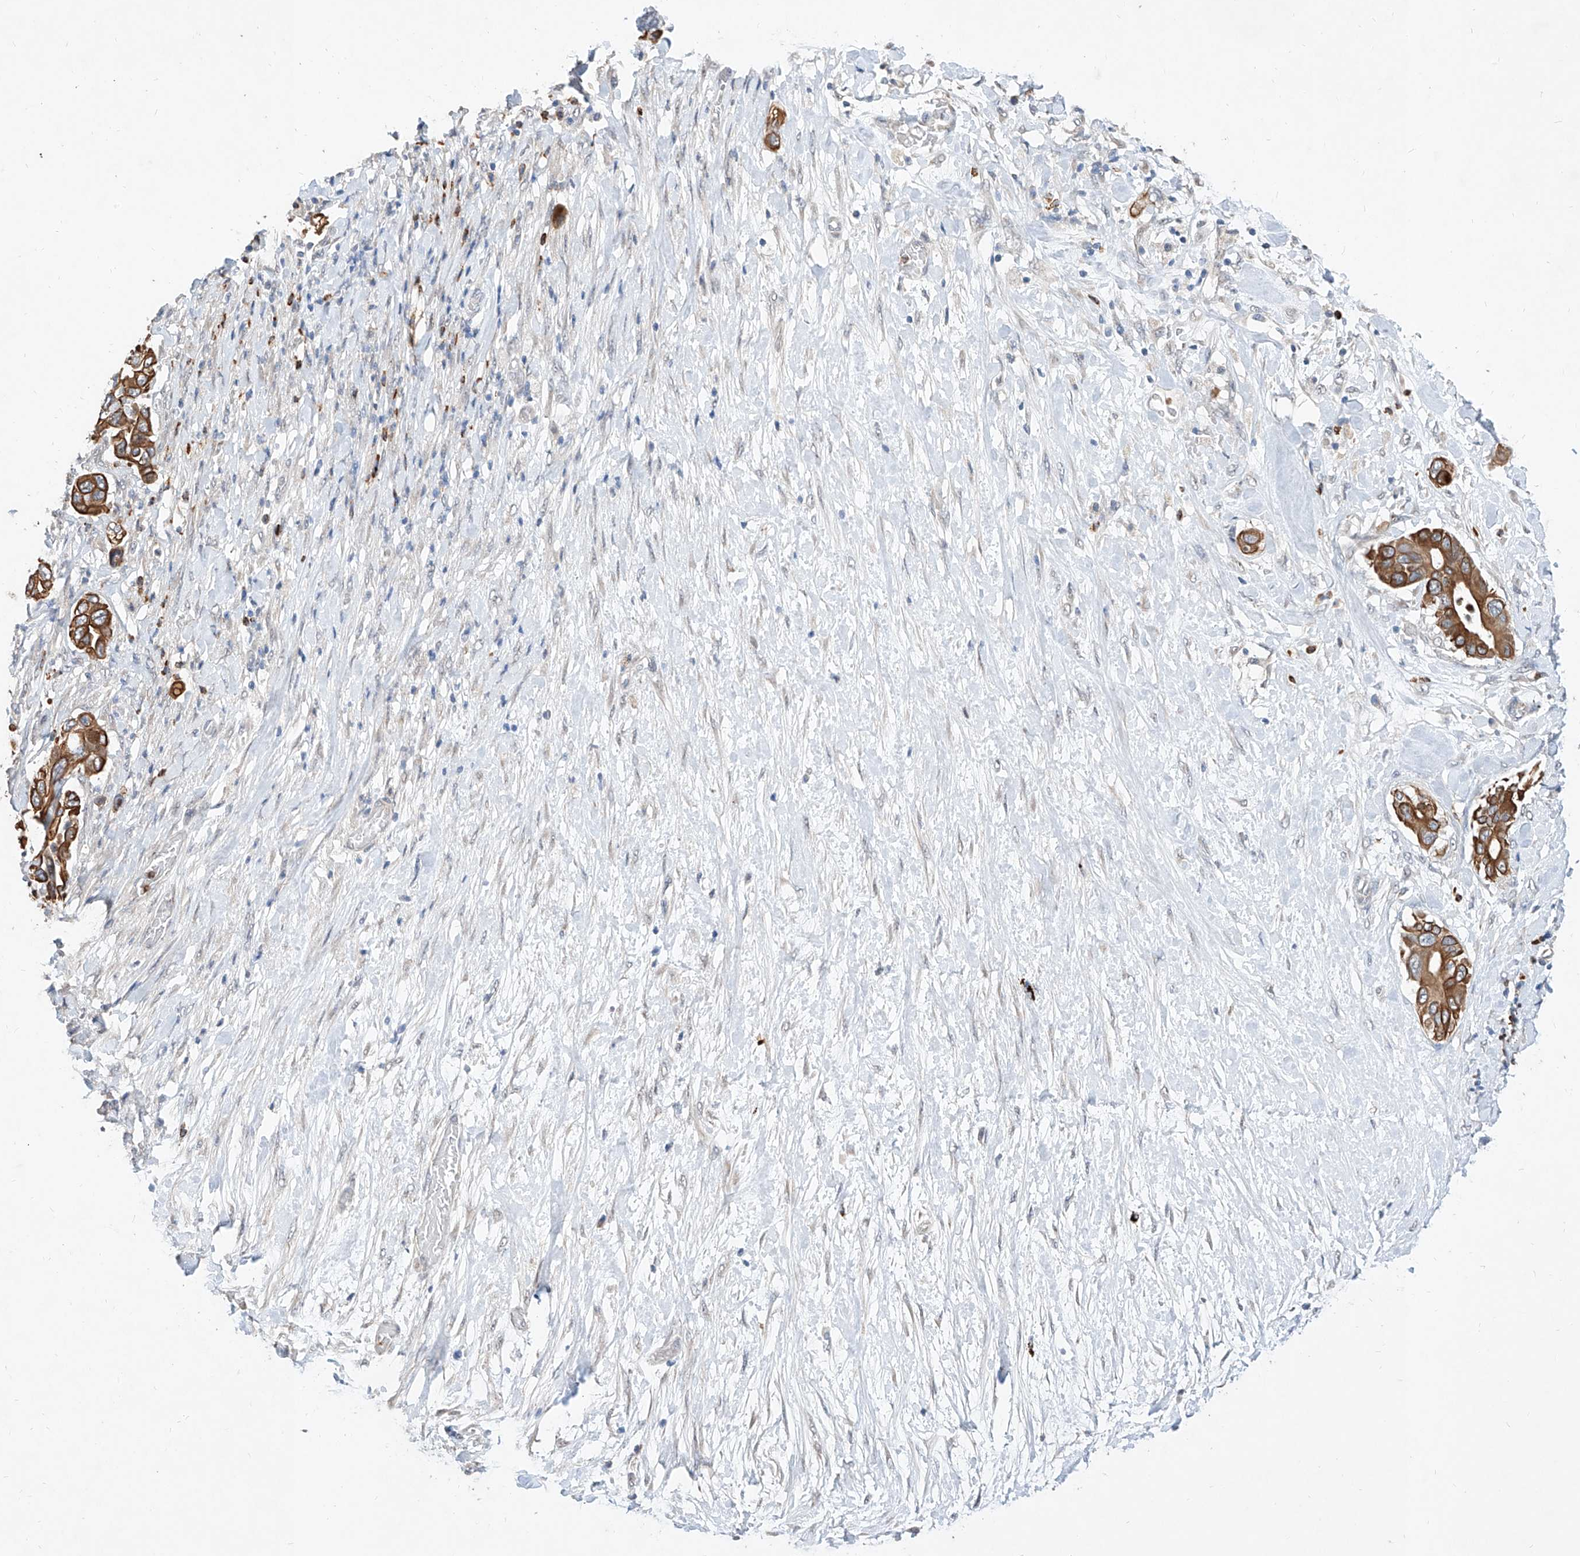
{"staining": {"intensity": "strong", "quantity": ">75%", "location": "cytoplasmic/membranous"}, "tissue": "pancreatic cancer", "cell_type": "Tumor cells", "image_type": "cancer", "snomed": [{"axis": "morphology", "description": "Adenocarcinoma, NOS"}, {"axis": "topography", "description": "Pancreas"}], "caption": "Immunohistochemistry (IHC) image of neoplastic tissue: human adenocarcinoma (pancreatic) stained using IHC shows high levels of strong protein expression localized specifically in the cytoplasmic/membranous of tumor cells, appearing as a cytoplasmic/membranous brown color.", "gene": "MFSD4B", "patient": {"sex": "male", "age": 68}}